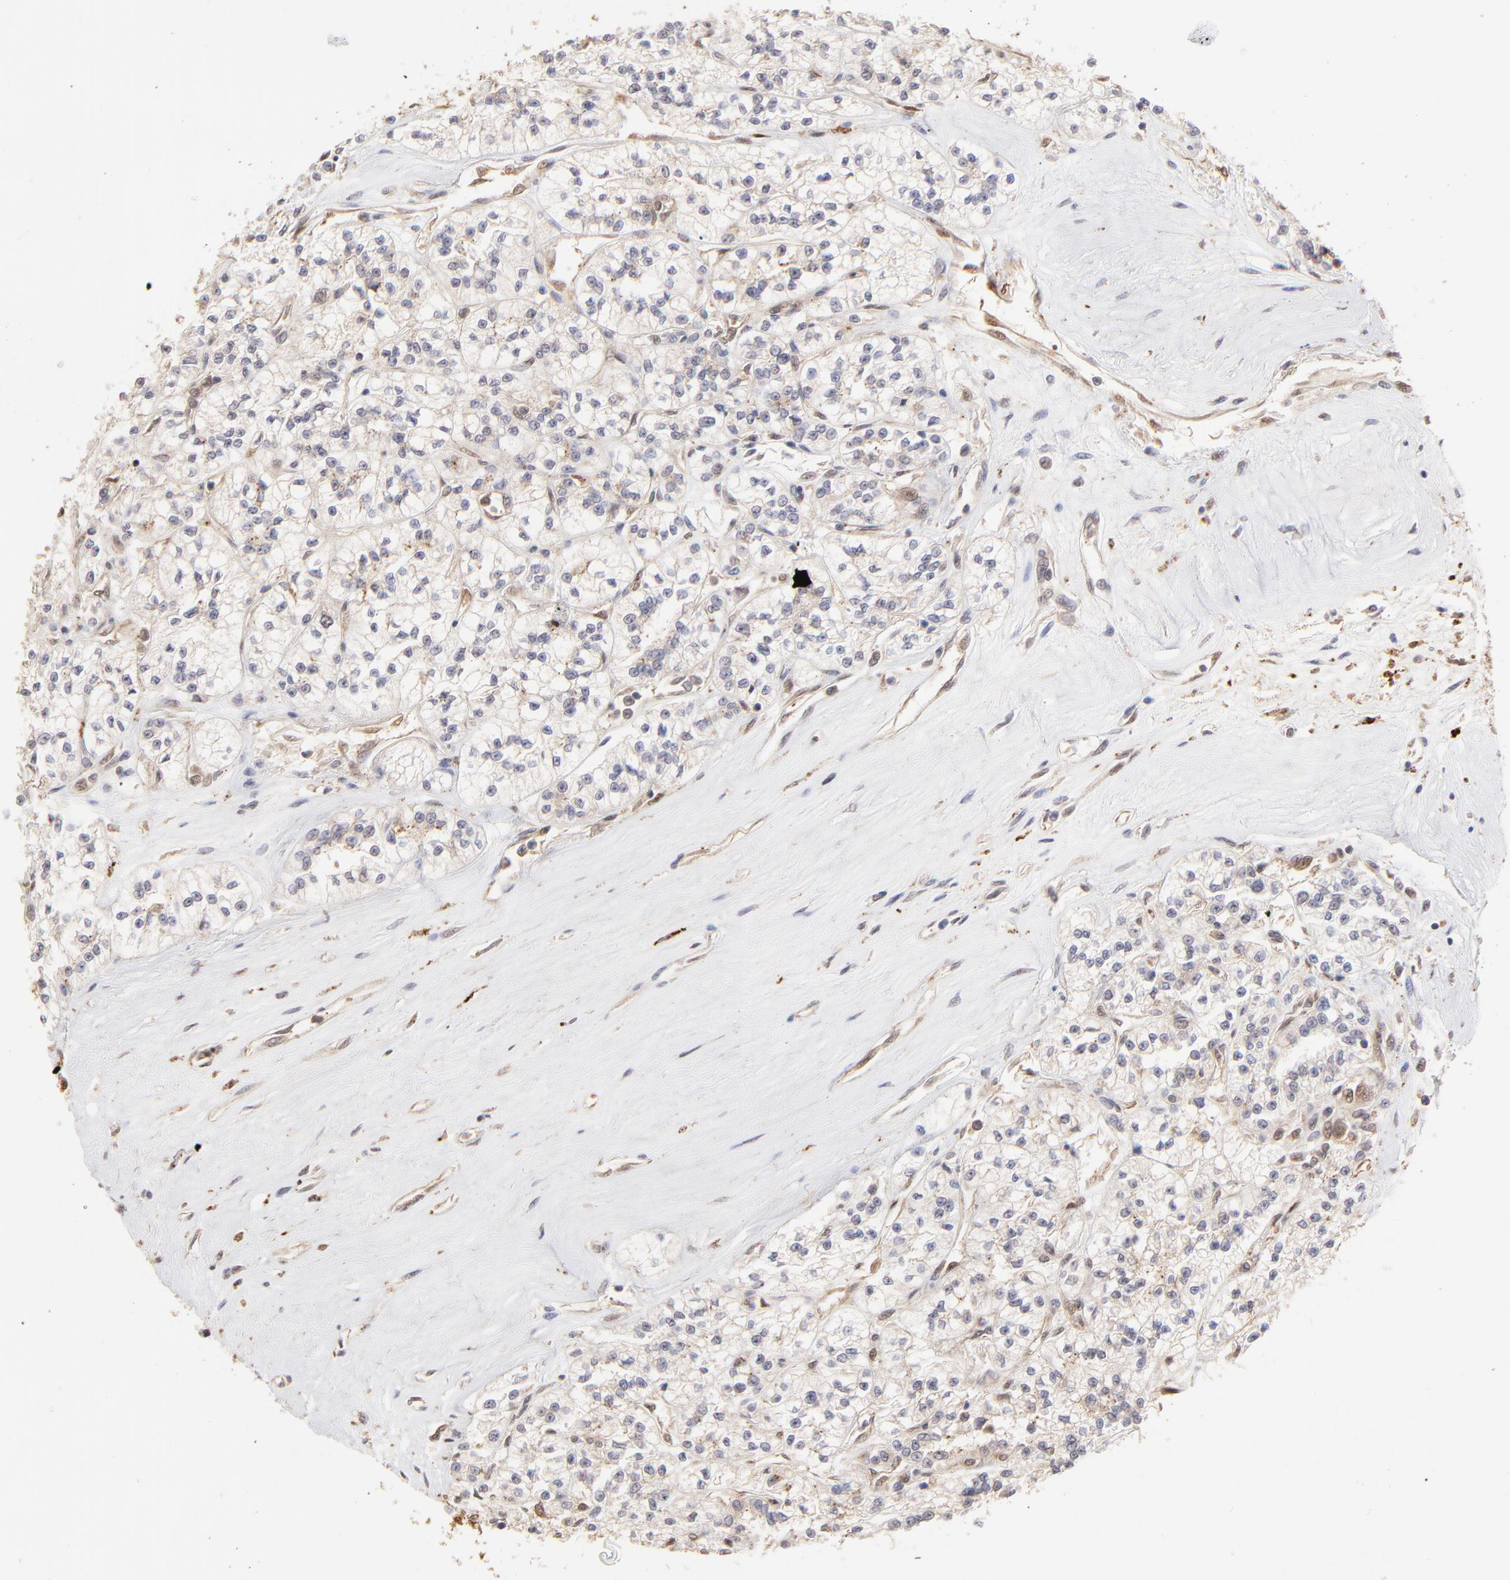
{"staining": {"intensity": "weak", "quantity": "25%-75%", "location": "cytoplasmic/membranous,nuclear"}, "tissue": "renal cancer", "cell_type": "Tumor cells", "image_type": "cancer", "snomed": [{"axis": "morphology", "description": "Adenocarcinoma, NOS"}, {"axis": "topography", "description": "Kidney"}], "caption": "Approximately 25%-75% of tumor cells in human renal cancer show weak cytoplasmic/membranous and nuclear protein positivity as visualized by brown immunohistochemical staining.", "gene": "PSMD14", "patient": {"sex": "female", "age": 76}}